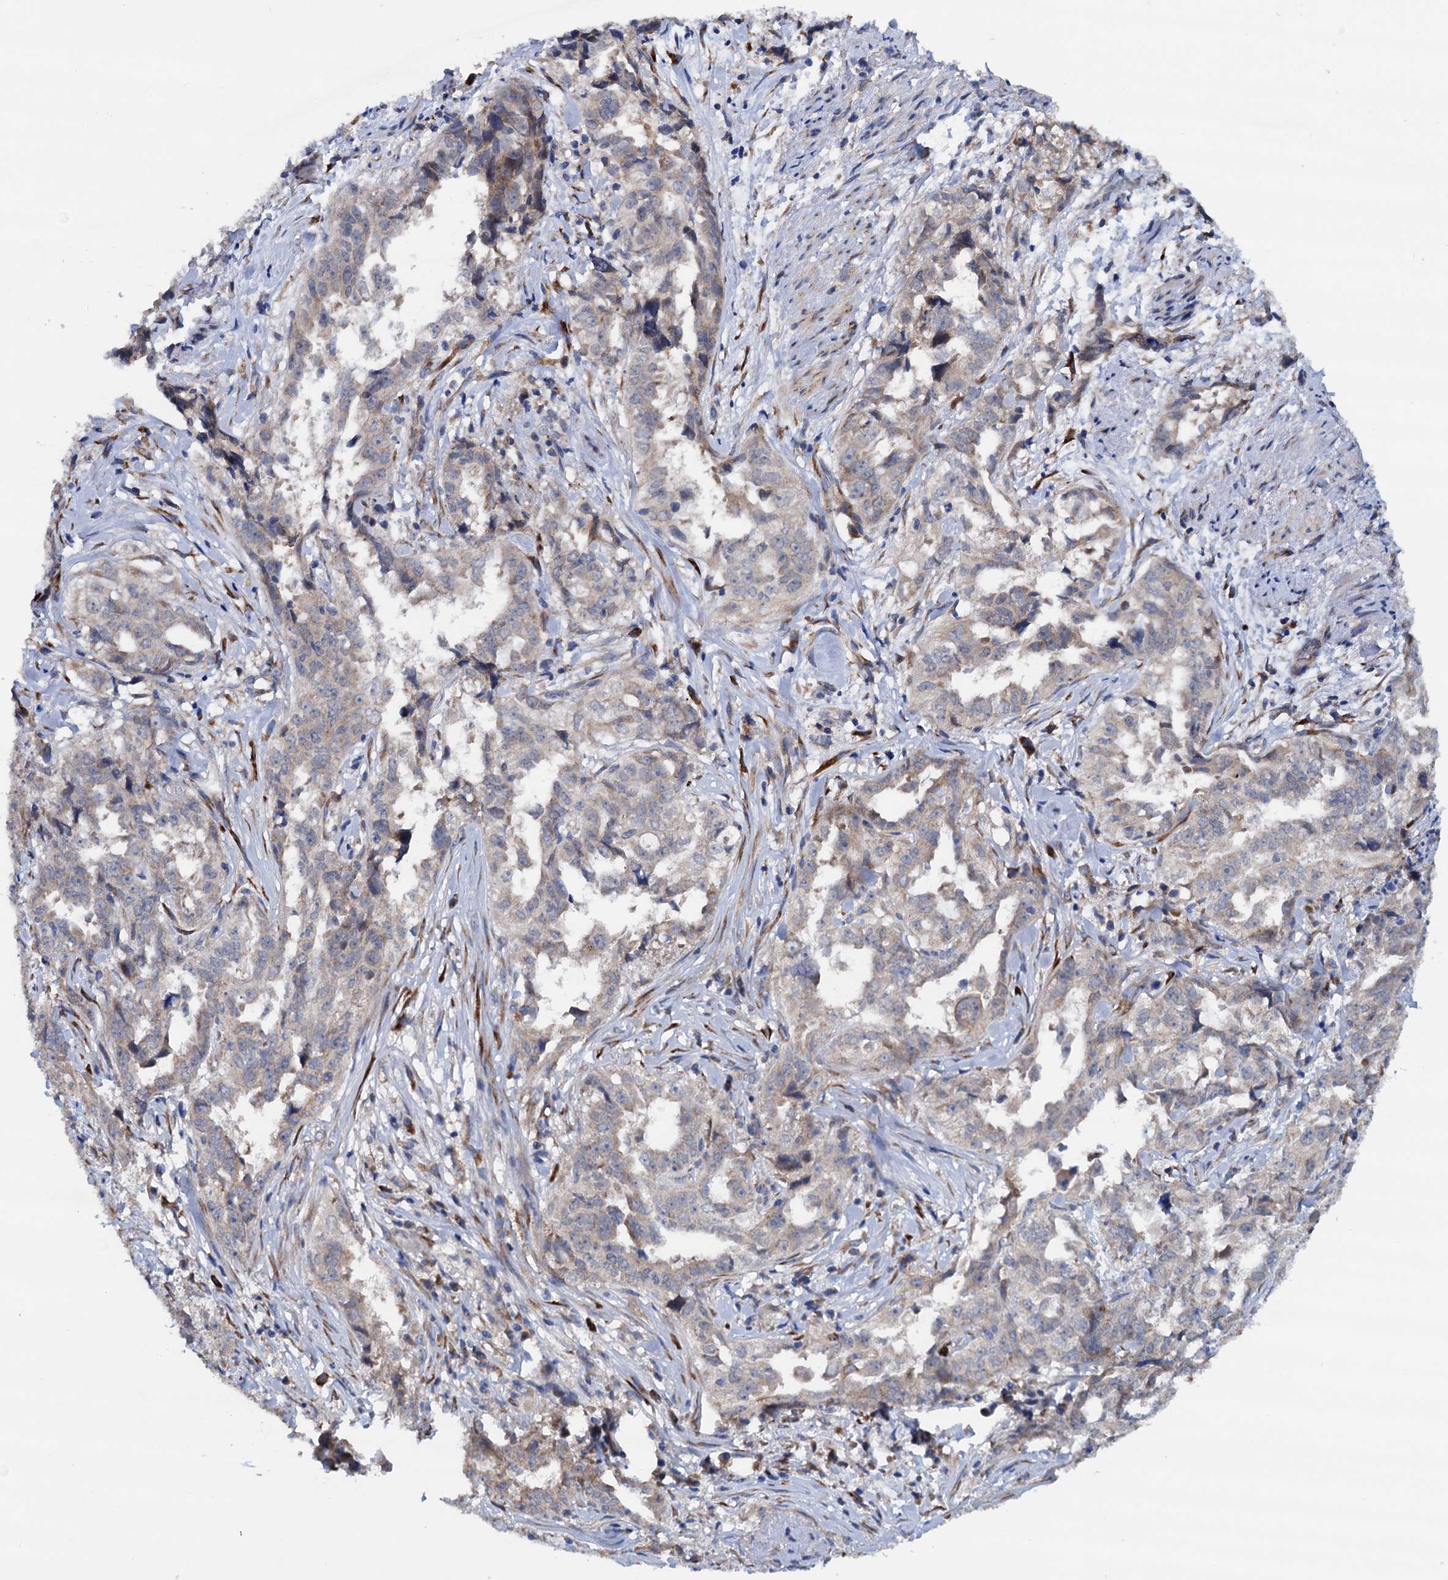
{"staining": {"intensity": "negative", "quantity": "none", "location": "none"}, "tissue": "endometrial cancer", "cell_type": "Tumor cells", "image_type": "cancer", "snomed": [{"axis": "morphology", "description": "Adenocarcinoma, NOS"}, {"axis": "topography", "description": "Endometrium"}], "caption": "IHC micrograph of adenocarcinoma (endometrial) stained for a protein (brown), which reveals no staining in tumor cells. (DAB immunohistochemistry visualized using brightfield microscopy, high magnification).", "gene": "RASSF9", "patient": {"sex": "female", "age": 65}}